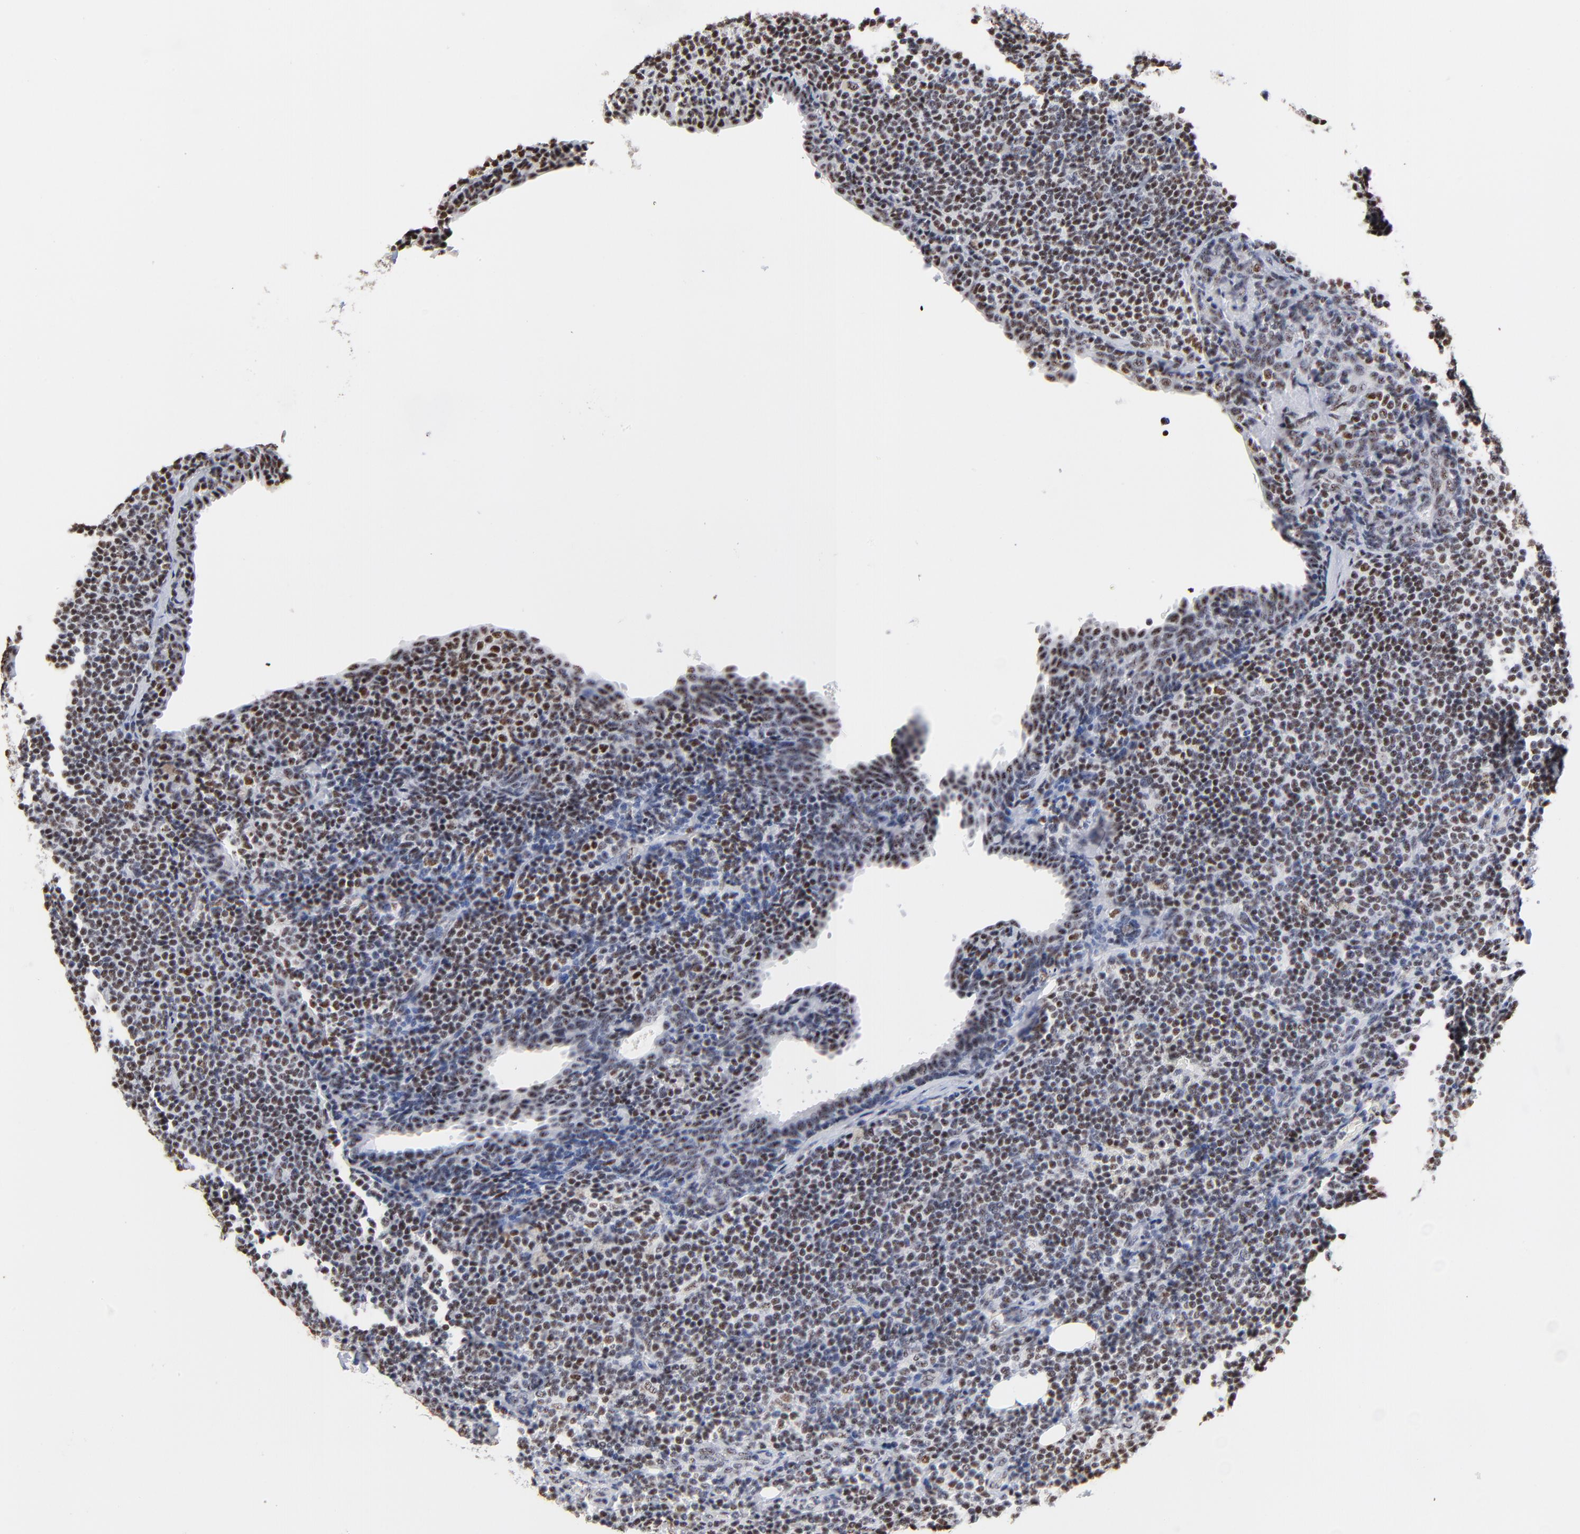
{"staining": {"intensity": "strong", "quantity": "25%-75%", "location": "nuclear"}, "tissue": "lymph node", "cell_type": "Germinal center cells", "image_type": "normal", "snomed": [{"axis": "morphology", "description": "Normal tissue, NOS"}, {"axis": "morphology", "description": "Uncertain malignant potential"}, {"axis": "topography", "description": "Lymph node"}, {"axis": "topography", "description": "Salivary gland, NOS"}], "caption": "Immunohistochemical staining of unremarkable human lymph node exhibits 25%-75% levels of strong nuclear protein staining in about 25%-75% of germinal center cells.", "gene": "MBD4", "patient": {"sex": "female", "age": 51}}